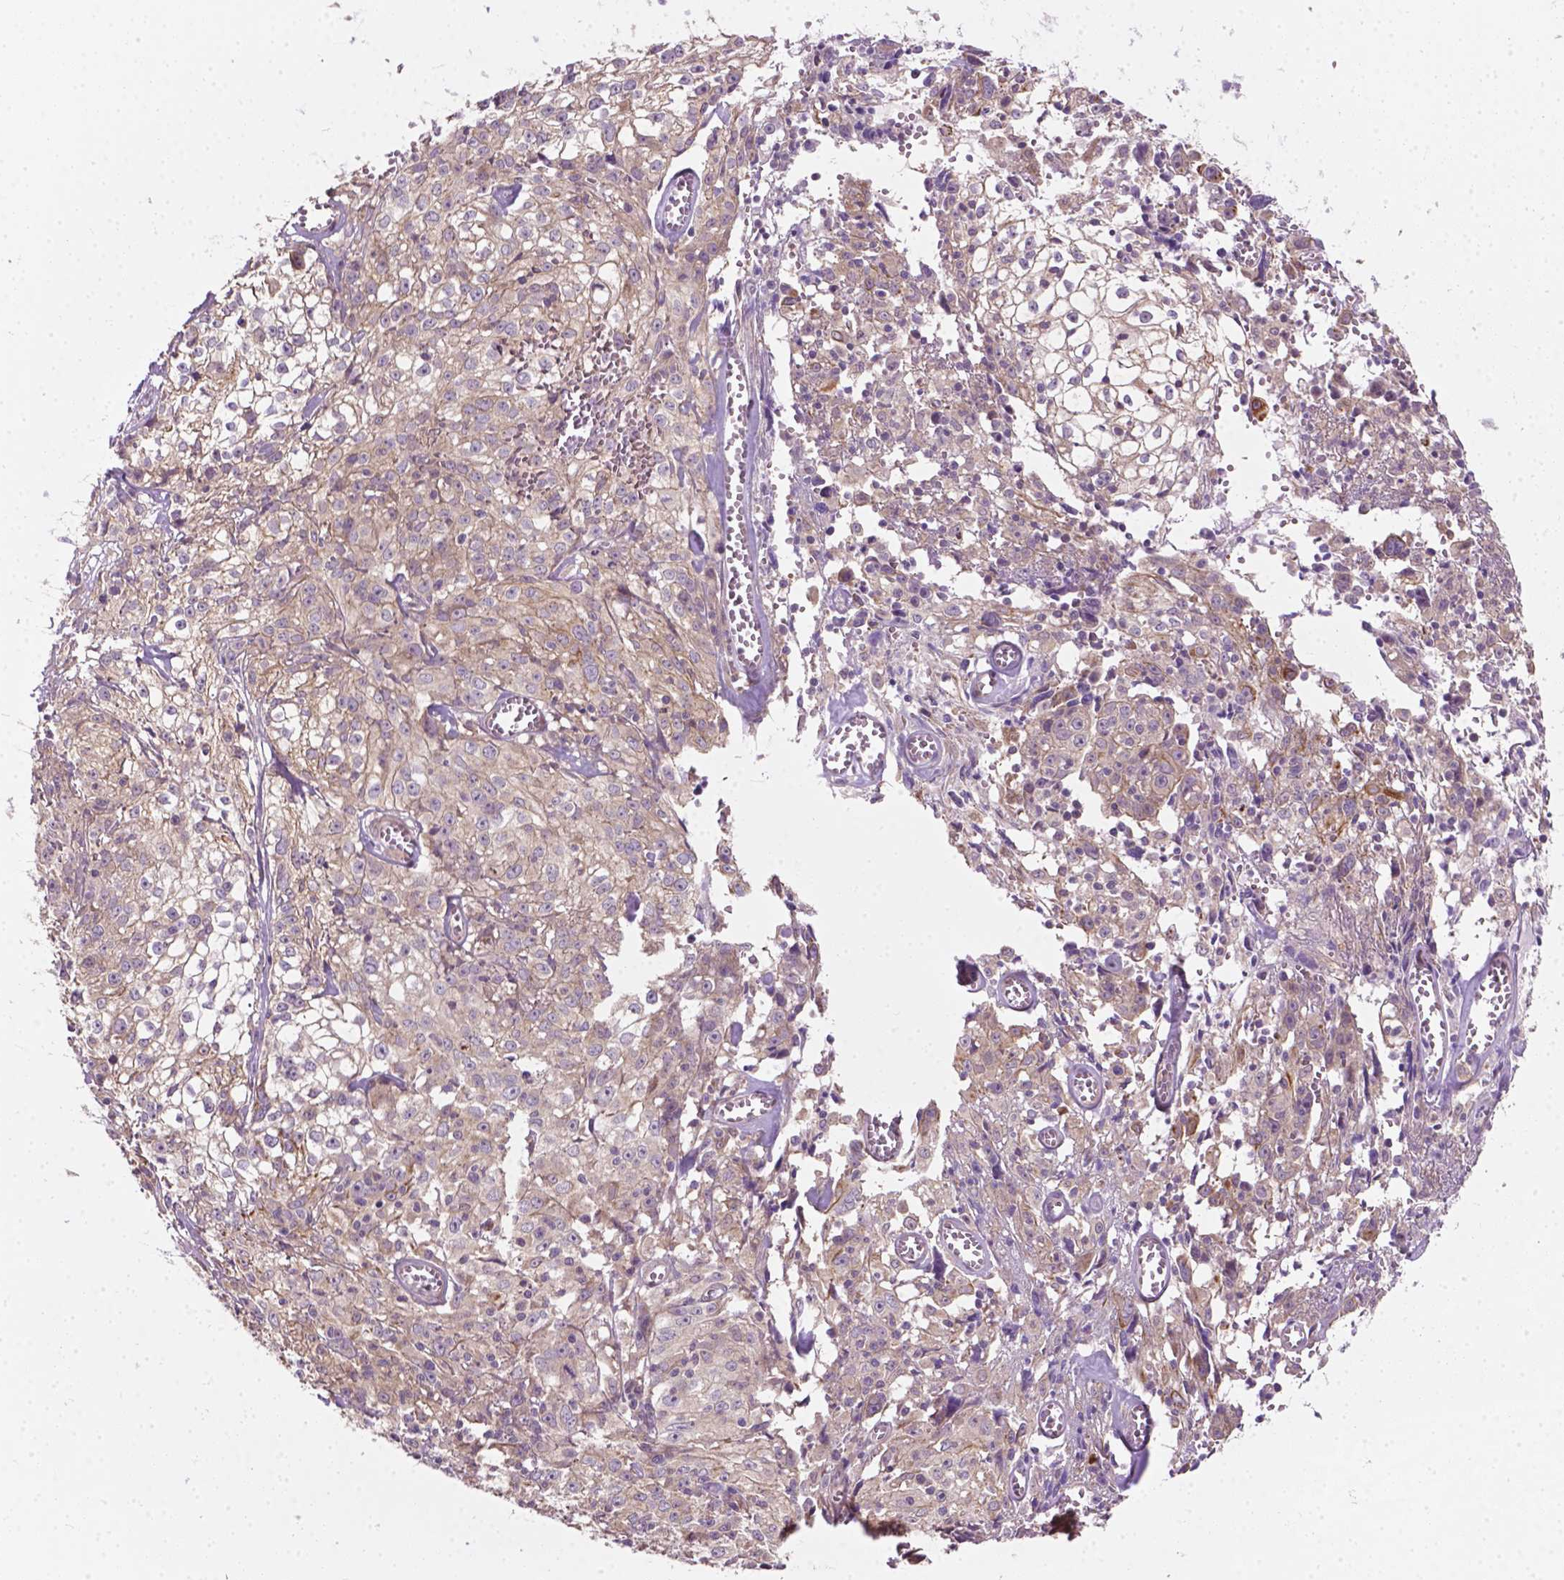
{"staining": {"intensity": "weak", "quantity": "<25%", "location": "cytoplasmic/membranous"}, "tissue": "cervical cancer", "cell_type": "Tumor cells", "image_type": "cancer", "snomed": [{"axis": "morphology", "description": "Squamous cell carcinoma, NOS"}, {"axis": "topography", "description": "Cervix"}], "caption": "Immunohistochemistry photomicrograph of human cervical squamous cell carcinoma stained for a protein (brown), which exhibits no staining in tumor cells.", "gene": "MZT1", "patient": {"sex": "female", "age": 85}}